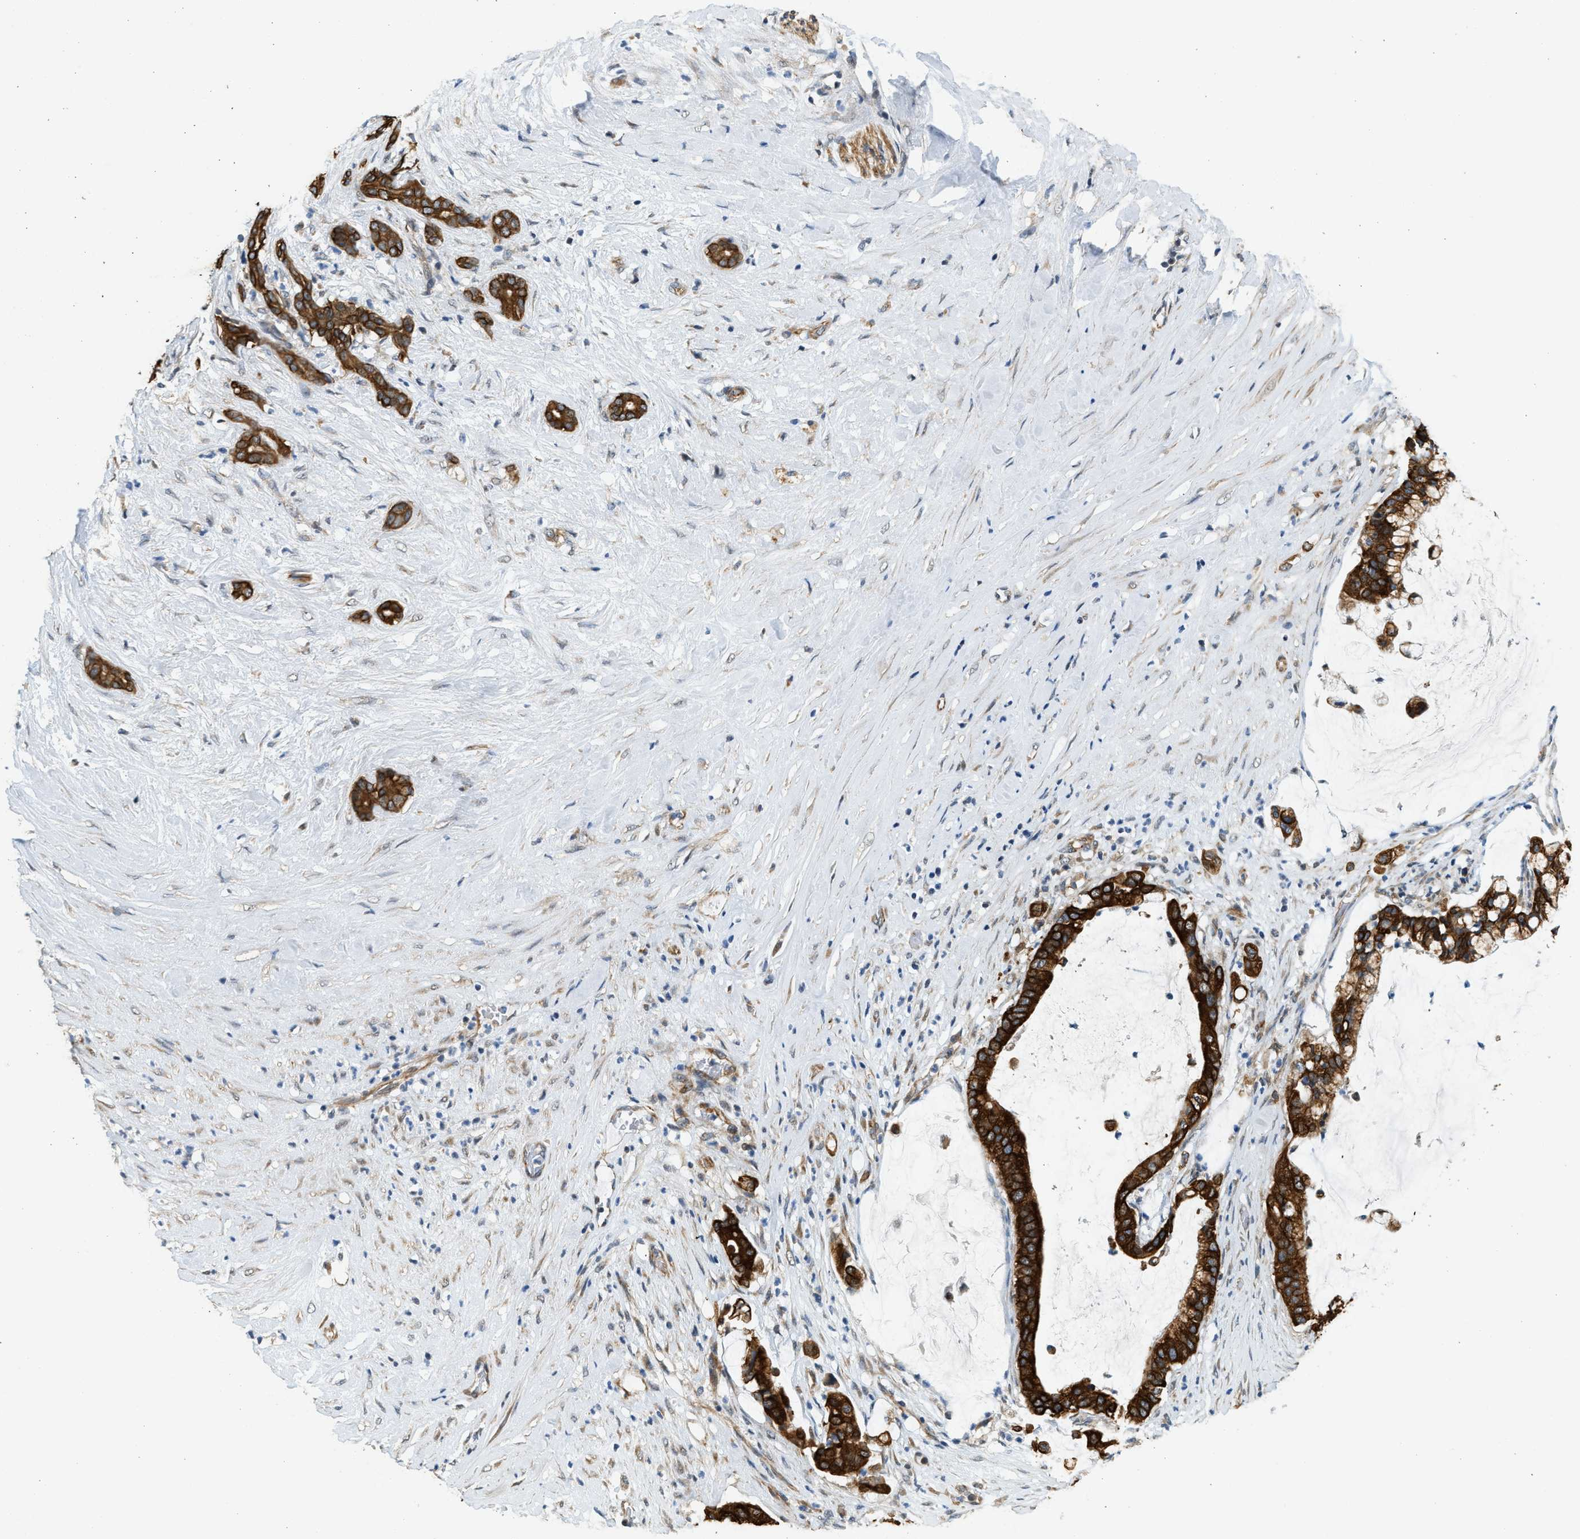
{"staining": {"intensity": "strong", "quantity": ">75%", "location": "cytoplasmic/membranous"}, "tissue": "pancreatic cancer", "cell_type": "Tumor cells", "image_type": "cancer", "snomed": [{"axis": "morphology", "description": "Adenocarcinoma, NOS"}, {"axis": "topography", "description": "Pancreas"}], "caption": "This micrograph exhibits pancreatic cancer stained with IHC to label a protein in brown. The cytoplasmic/membranous of tumor cells show strong positivity for the protein. Nuclei are counter-stained blue.", "gene": "PCLO", "patient": {"sex": "male", "age": 41}}